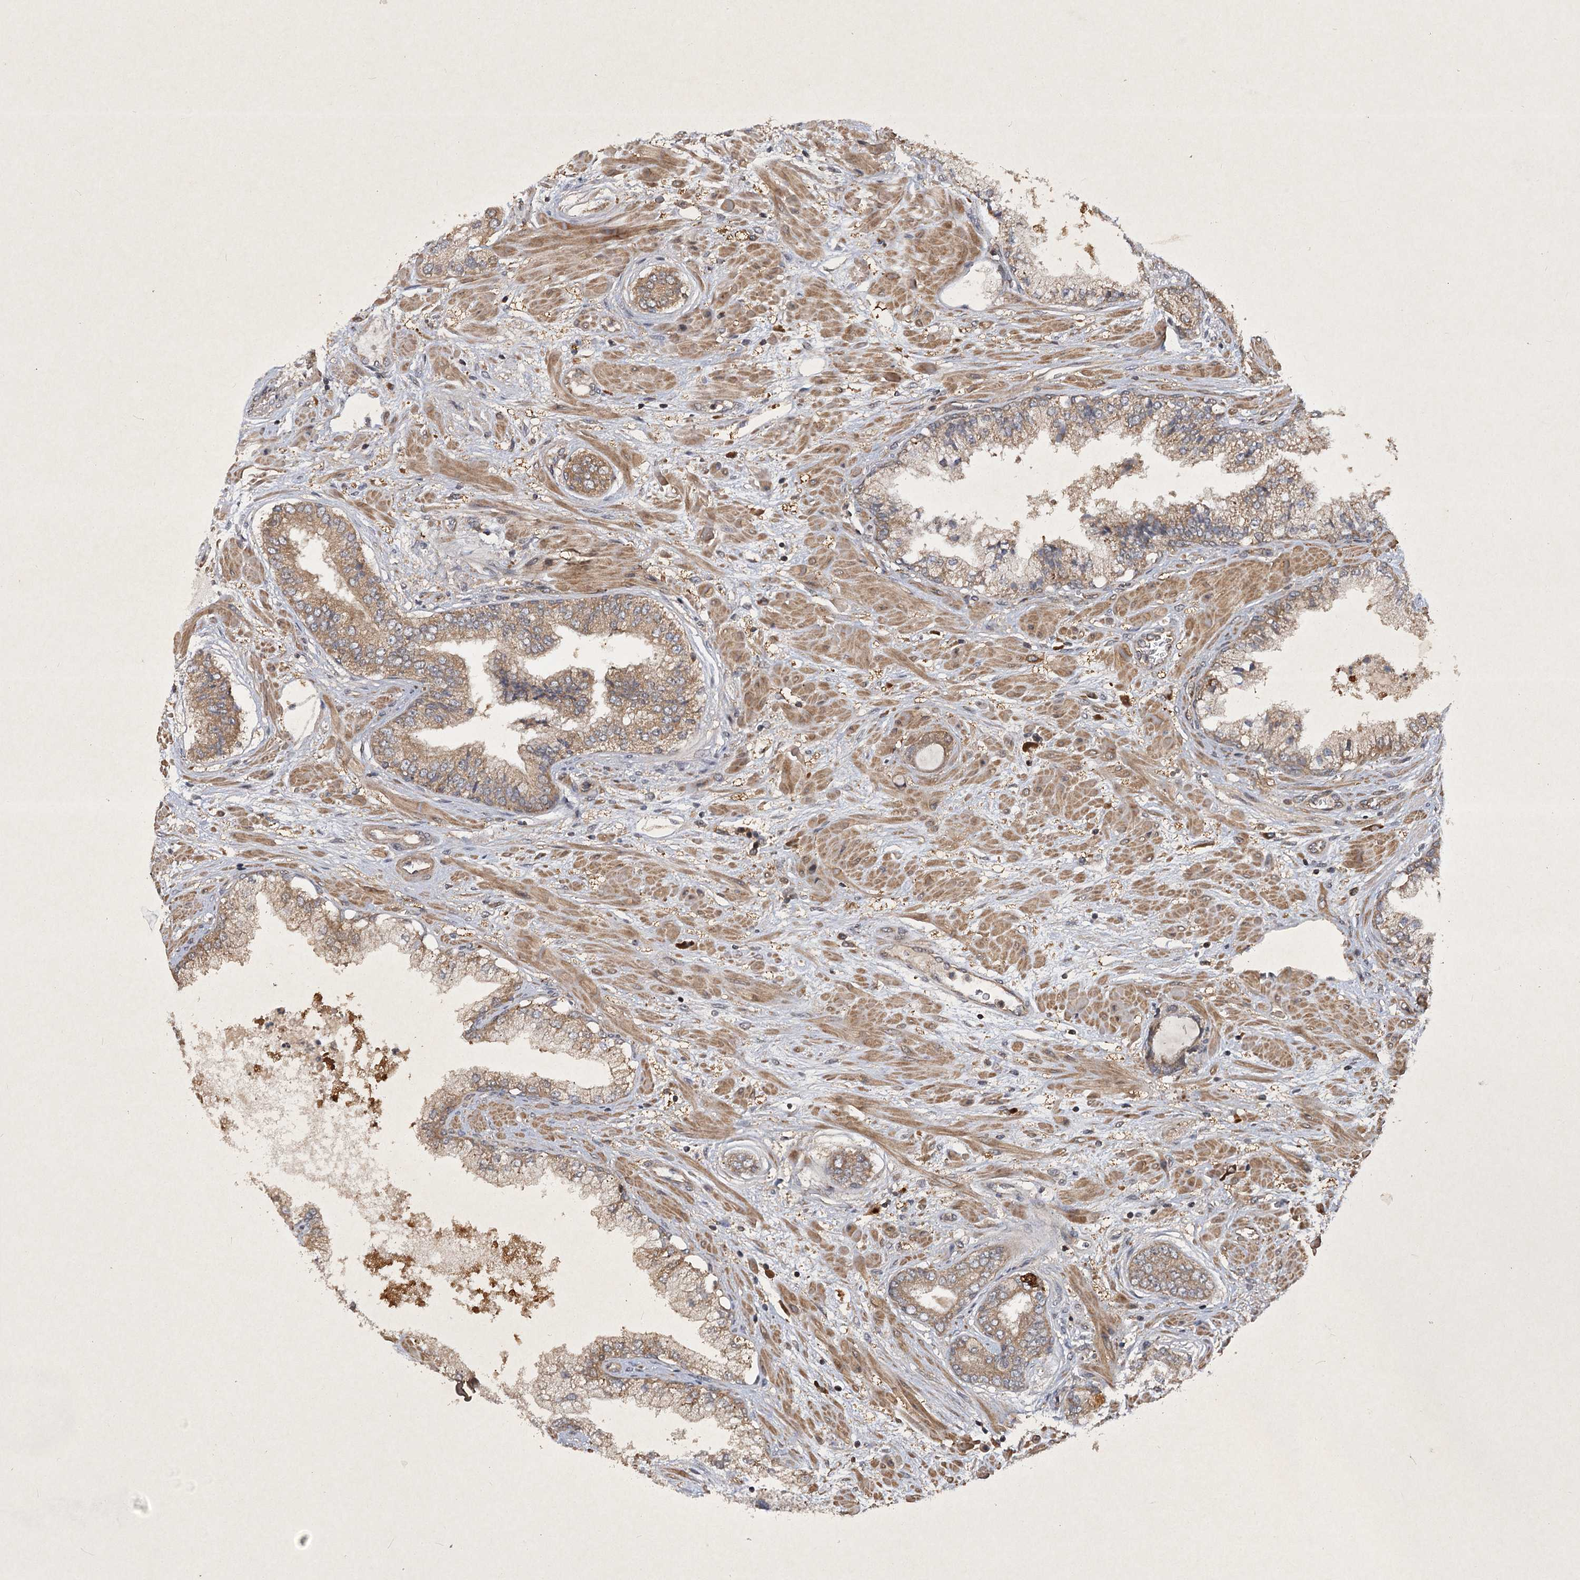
{"staining": {"intensity": "weak", "quantity": "25%-75%", "location": "cytoplasmic/membranous"}, "tissue": "prostate cancer", "cell_type": "Tumor cells", "image_type": "cancer", "snomed": [{"axis": "morphology", "description": "Normal tissue, NOS"}, {"axis": "morphology", "description": "Adenocarcinoma, High grade"}, {"axis": "topography", "description": "Prostate"}, {"axis": "topography", "description": "Peripheral nerve tissue"}], "caption": "Human prostate cancer stained with a brown dye shows weak cytoplasmic/membranous positive expression in about 25%-75% of tumor cells.", "gene": "INSIG2", "patient": {"sex": "male", "age": 59}}